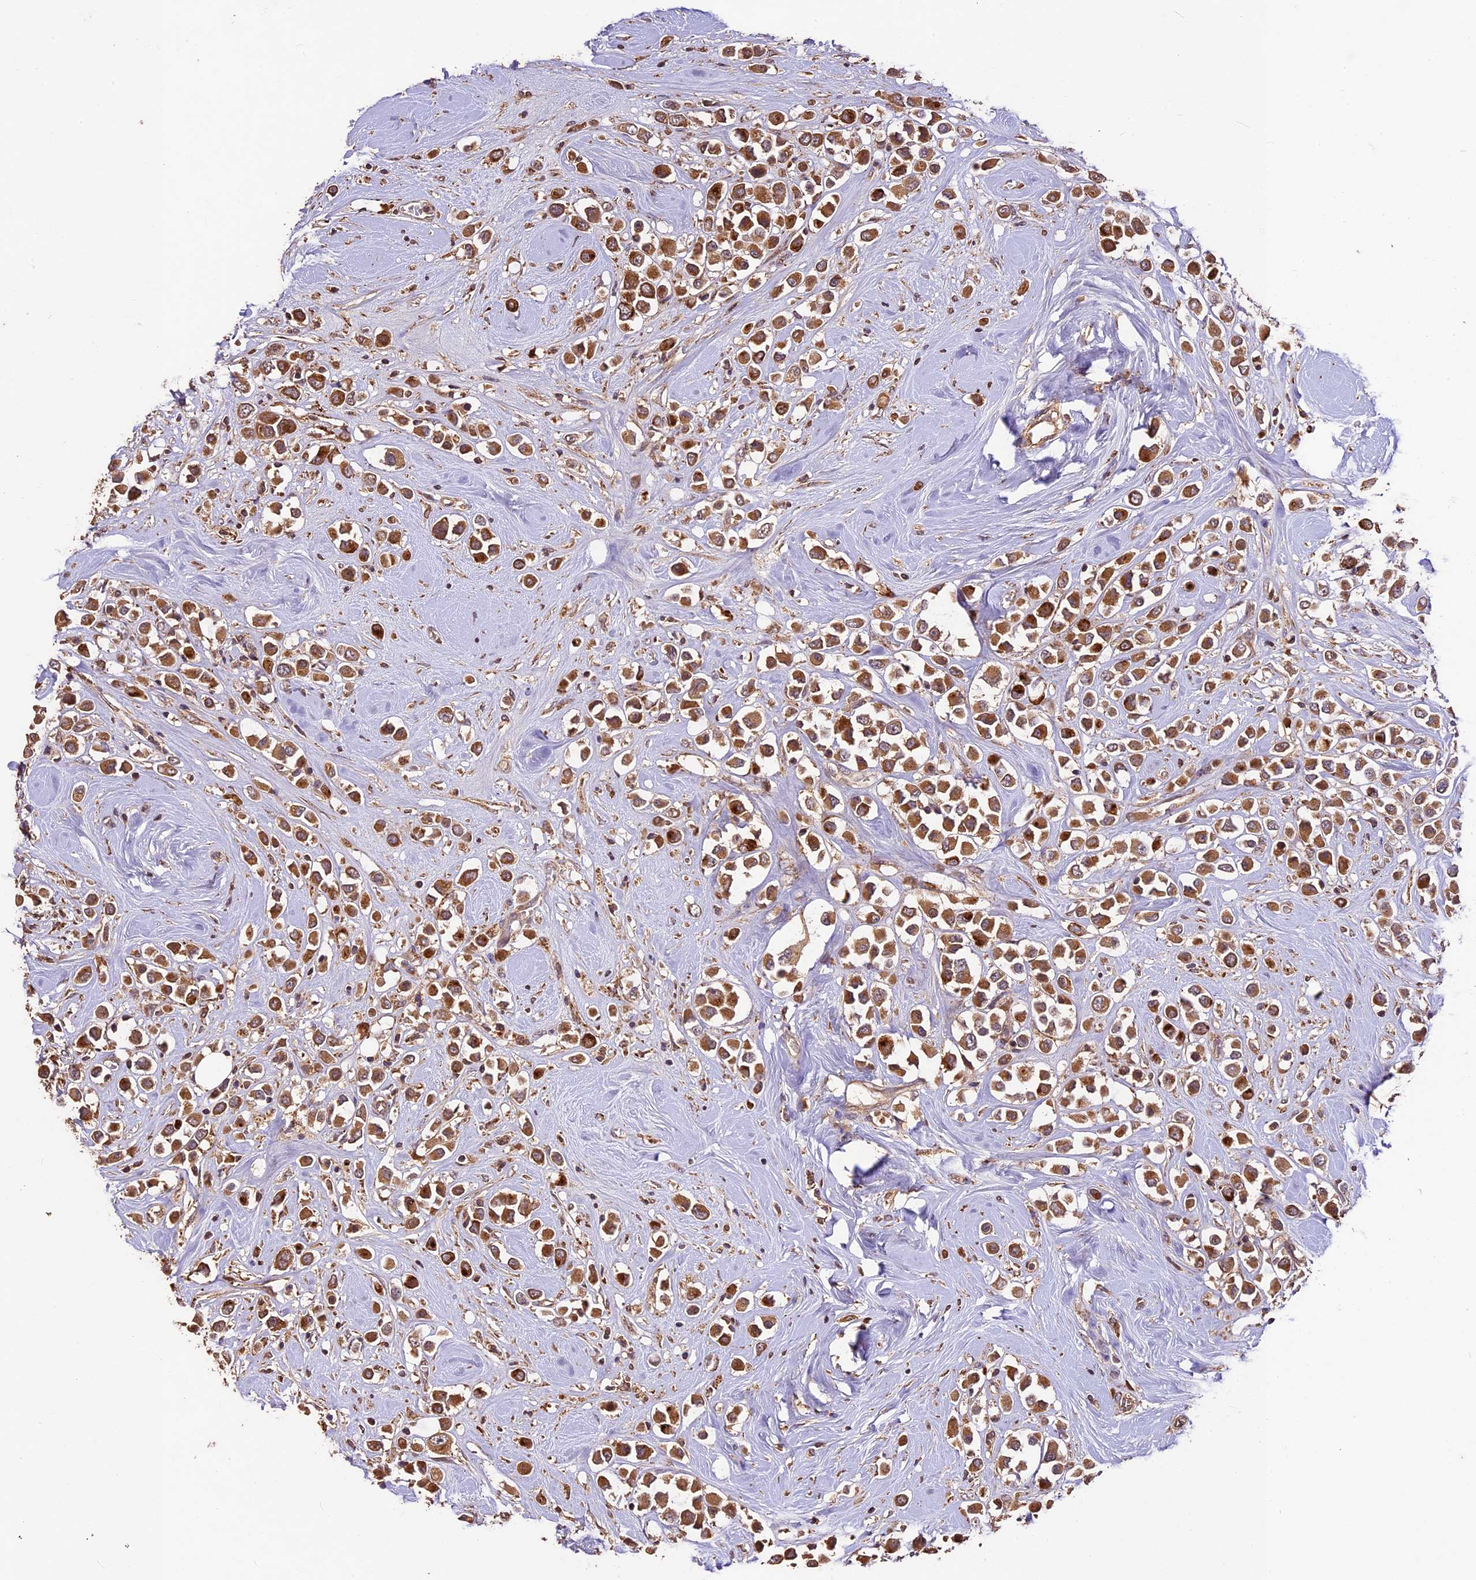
{"staining": {"intensity": "moderate", "quantity": ">75%", "location": "cytoplasmic/membranous"}, "tissue": "breast cancer", "cell_type": "Tumor cells", "image_type": "cancer", "snomed": [{"axis": "morphology", "description": "Duct carcinoma"}, {"axis": "topography", "description": "Breast"}], "caption": "A photomicrograph of breast cancer (invasive ductal carcinoma) stained for a protein displays moderate cytoplasmic/membranous brown staining in tumor cells.", "gene": "CRLF1", "patient": {"sex": "female", "age": 61}}